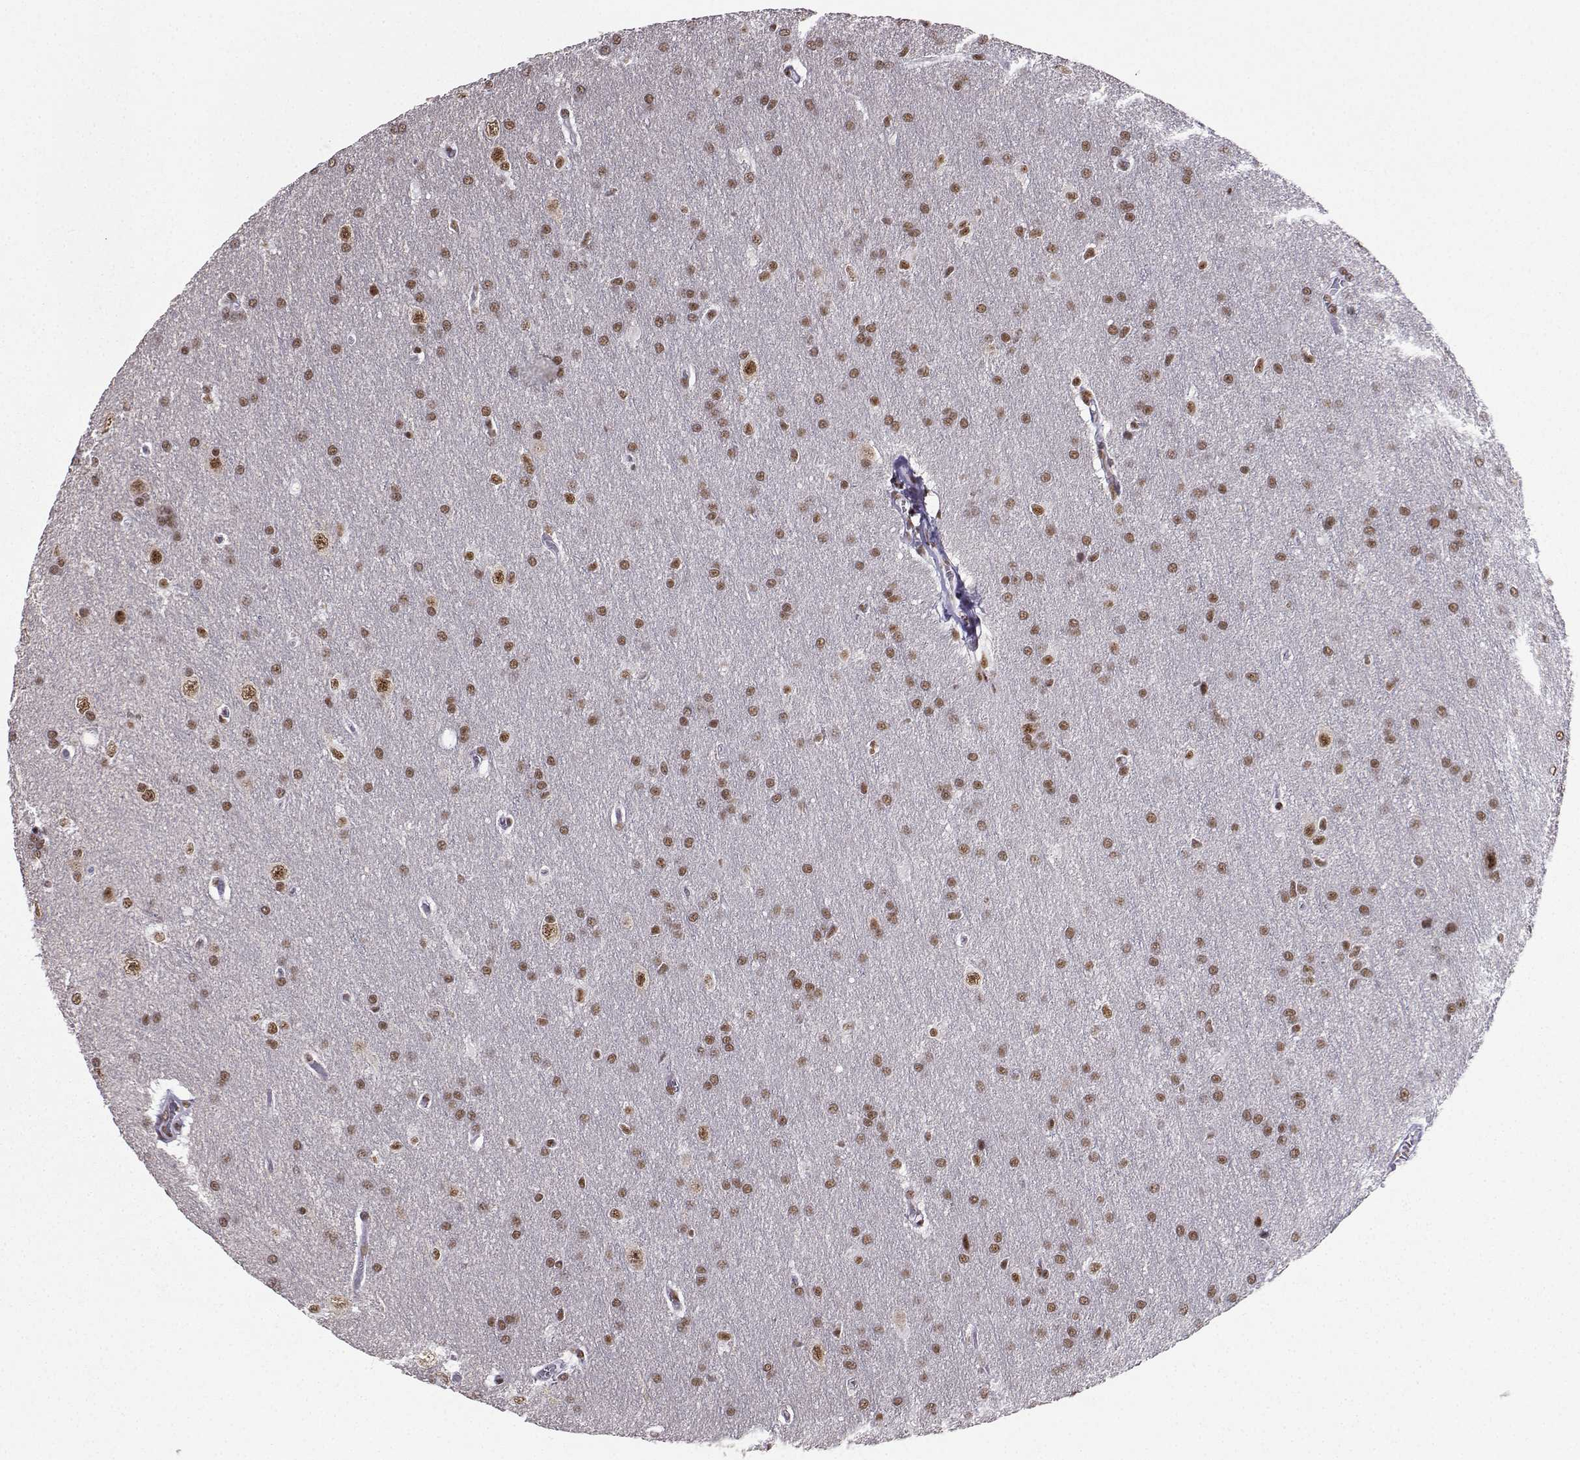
{"staining": {"intensity": "weak", "quantity": "25%-75%", "location": "nuclear"}, "tissue": "glioma", "cell_type": "Tumor cells", "image_type": "cancer", "snomed": [{"axis": "morphology", "description": "Glioma, malignant, Low grade"}, {"axis": "topography", "description": "Brain"}], "caption": "Low-grade glioma (malignant) tissue displays weak nuclear staining in approximately 25%-75% of tumor cells, visualized by immunohistochemistry.", "gene": "SNRPB2", "patient": {"sex": "female", "age": 32}}